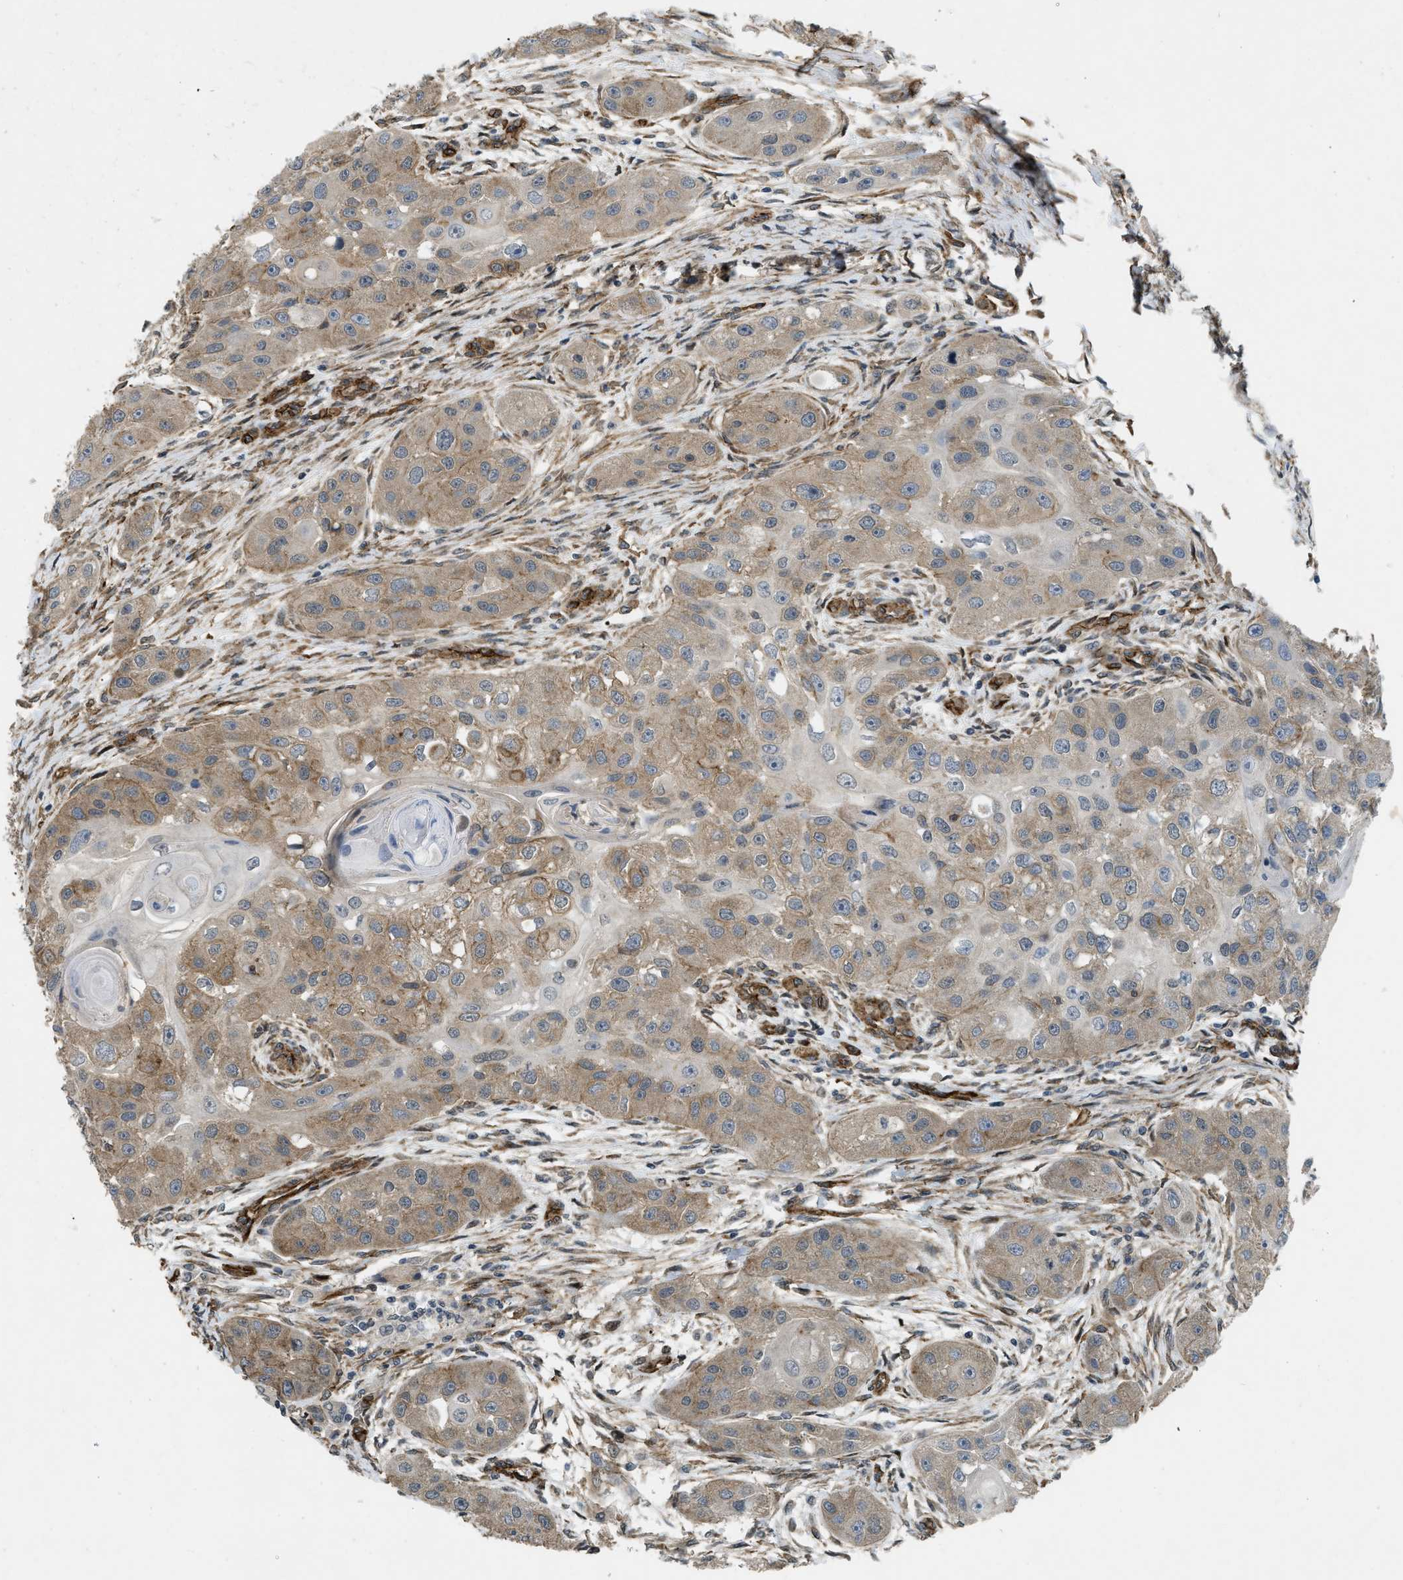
{"staining": {"intensity": "moderate", "quantity": ">75%", "location": "cytoplasmic/membranous"}, "tissue": "head and neck cancer", "cell_type": "Tumor cells", "image_type": "cancer", "snomed": [{"axis": "morphology", "description": "Normal tissue, NOS"}, {"axis": "morphology", "description": "Squamous cell carcinoma, NOS"}, {"axis": "topography", "description": "Skeletal muscle"}, {"axis": "topography", "description": "Head-Neck"}], "caption": "IHC histopathology image of human head and neck cancer stained for a protein (brown), which exhibits medium levels of moderate cytoplasmic/membranous staining in approximately >75% of tumor cells.", "gene": "NMB", "patient": {"sex": "male", "age": 51}}